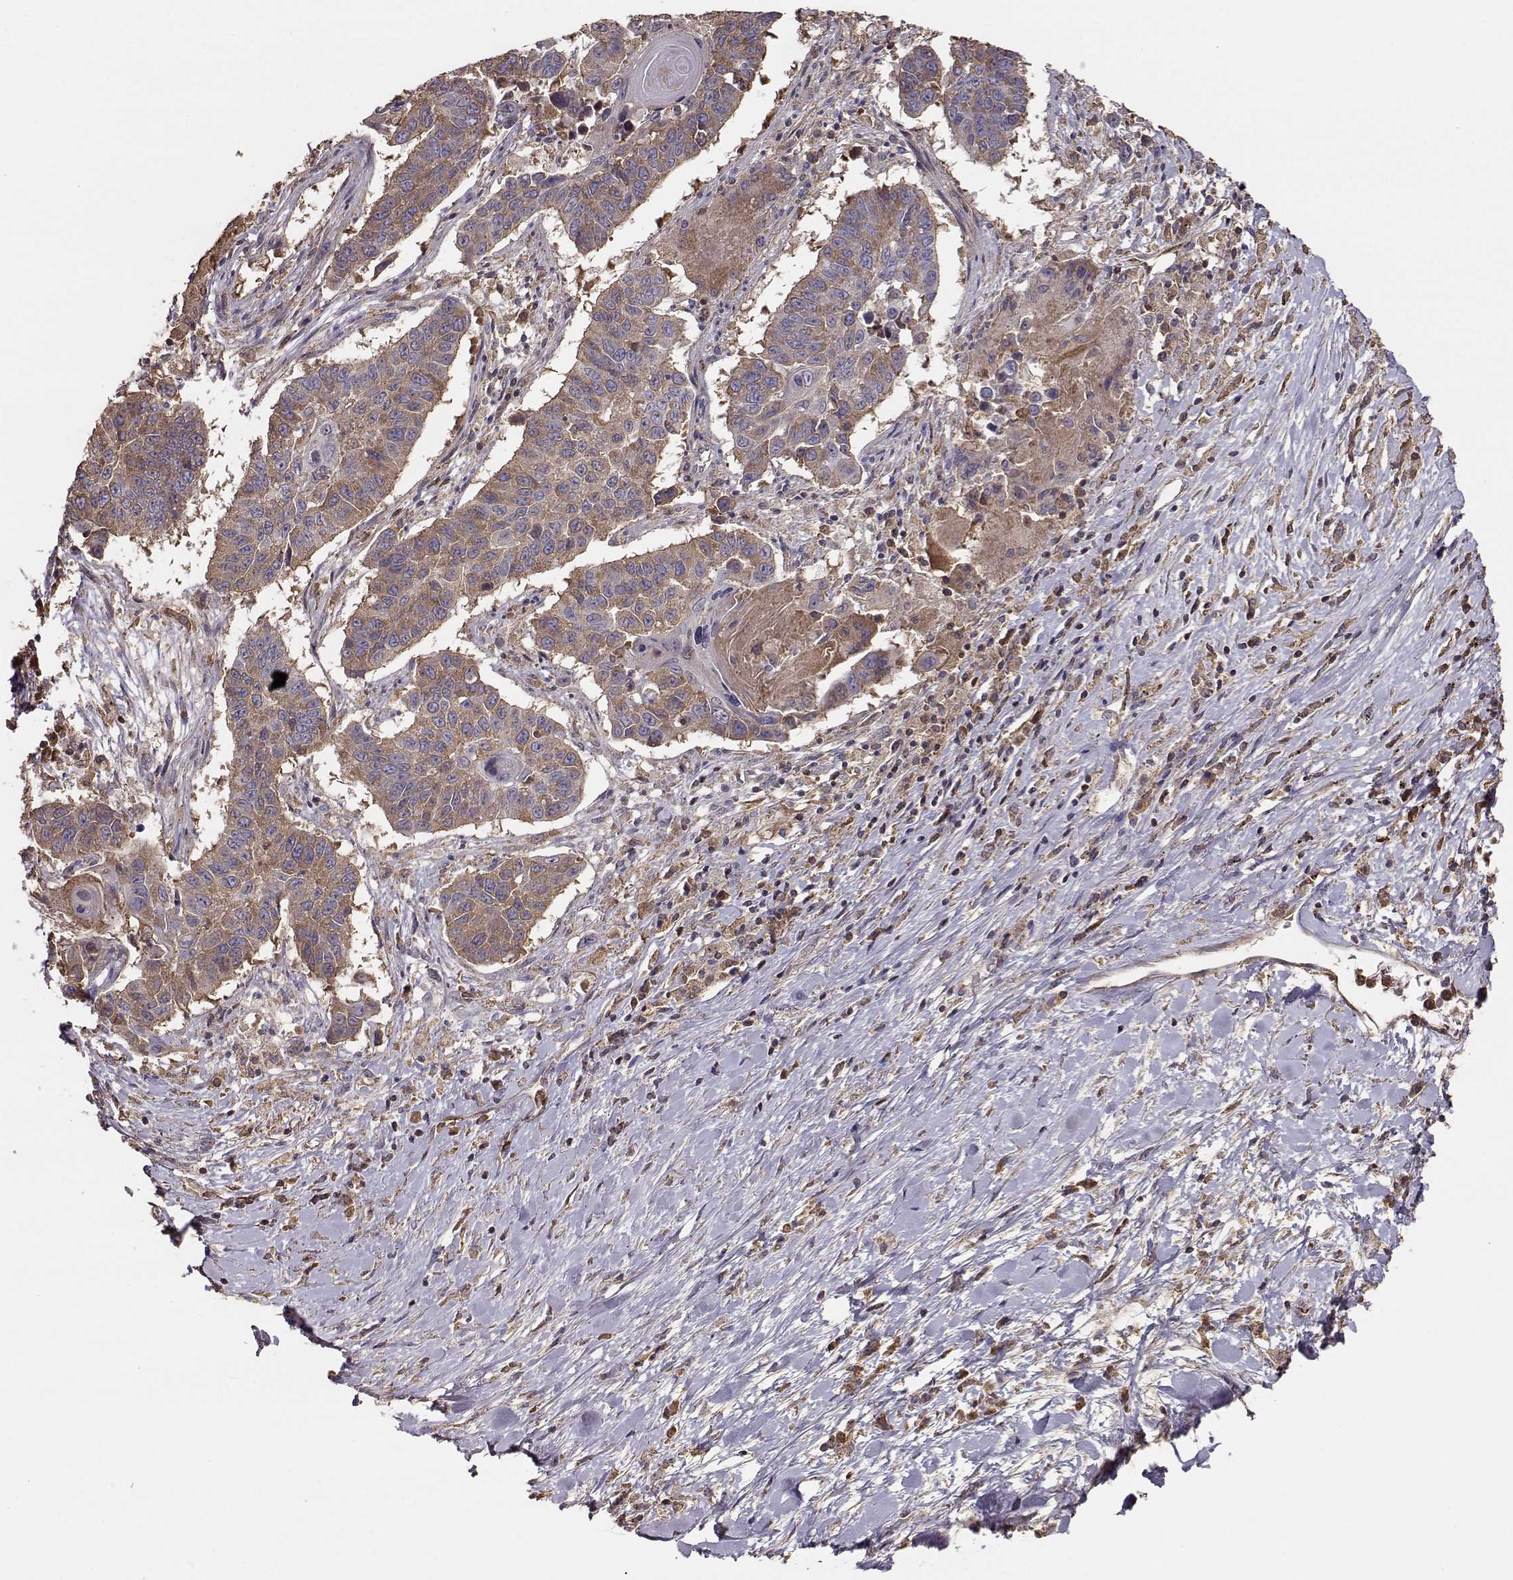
{"staining": {"intensity": "moderate", "quantity": ">75%", "location": "cytoplasmic/membranous"}, "tissue": "lung cancer", "cell_type": "Tumor cells", "image_type": "cancer", "snomed": [{"axis": "morphology", "description": "Squamous cell carcinoma, NOS"}, {"axis": "topography", "description": "Lung"}], "caption": "Protein expression analysis of human lung cancer reveals moderate cytoplasmic/membranous staining in about >75% of tumor cells. Ihc stains the protein in brown and the nuclei are stained blue.", "gene": "TARS3", "patient": {"sex": "male", "age": 73}}